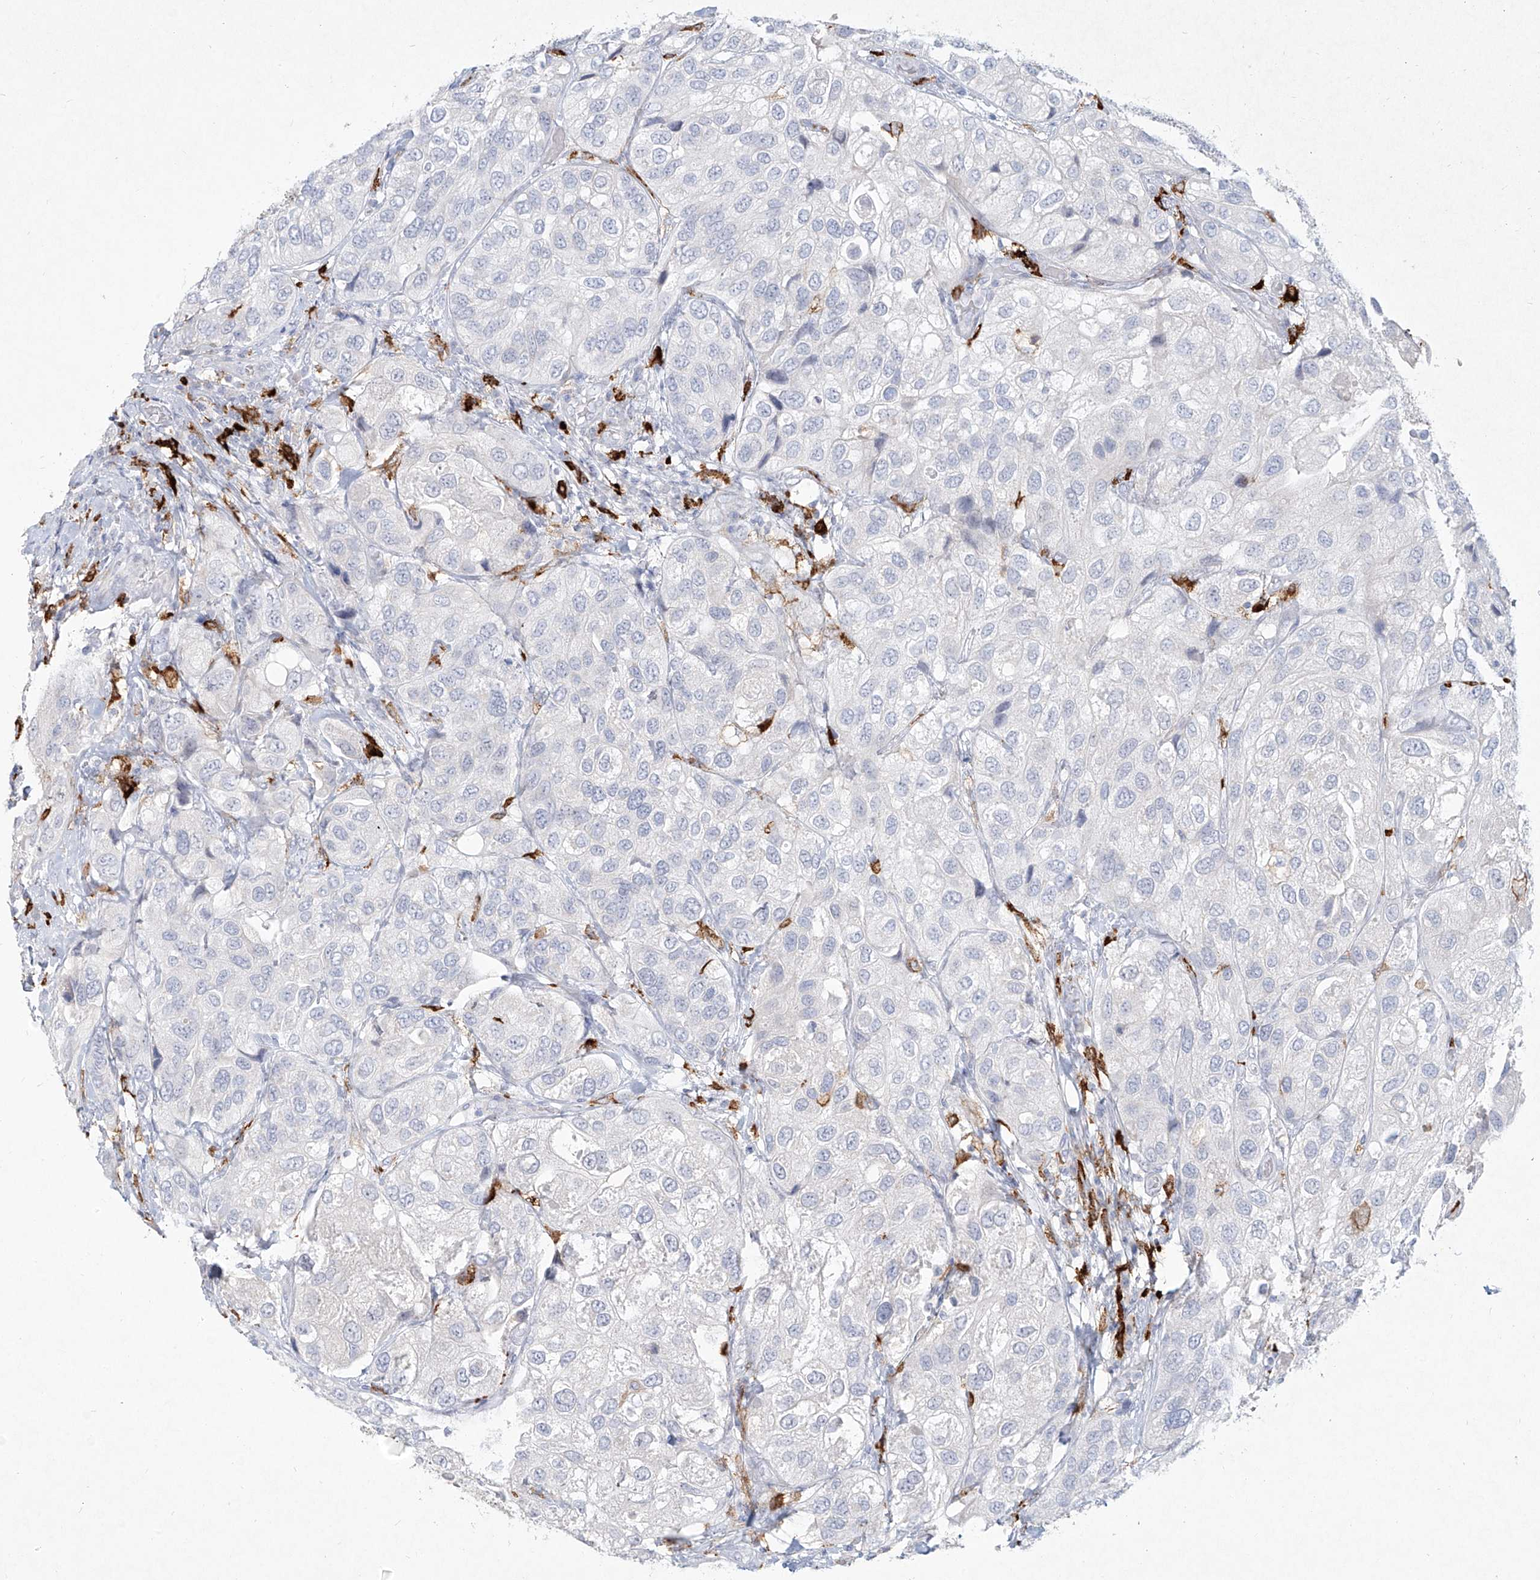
{"staining": {"intensity": "negative", "quantity": "none", "location": "none"}, "tissue": "urothelial cancer", "cell_type": "Tumor cells", "image_type": "cancer", "snomed": [{"axis": "morphology", "description": "Urothelial carcinoma, High grade"}, {"axis": "topography", "description": "Urinary bladder"}], "caption": "IHC image of neoplastic tissue: human urothelial carcinoma (high-grade) stained with DAB (3,3'-diaminobenzidine) demonstrates no significant protein positivity in tumor cells. (DAB immunohistochemistry, high magnification).", "gene": "CD209", "patient": {"sex": "female", "age": 64}}